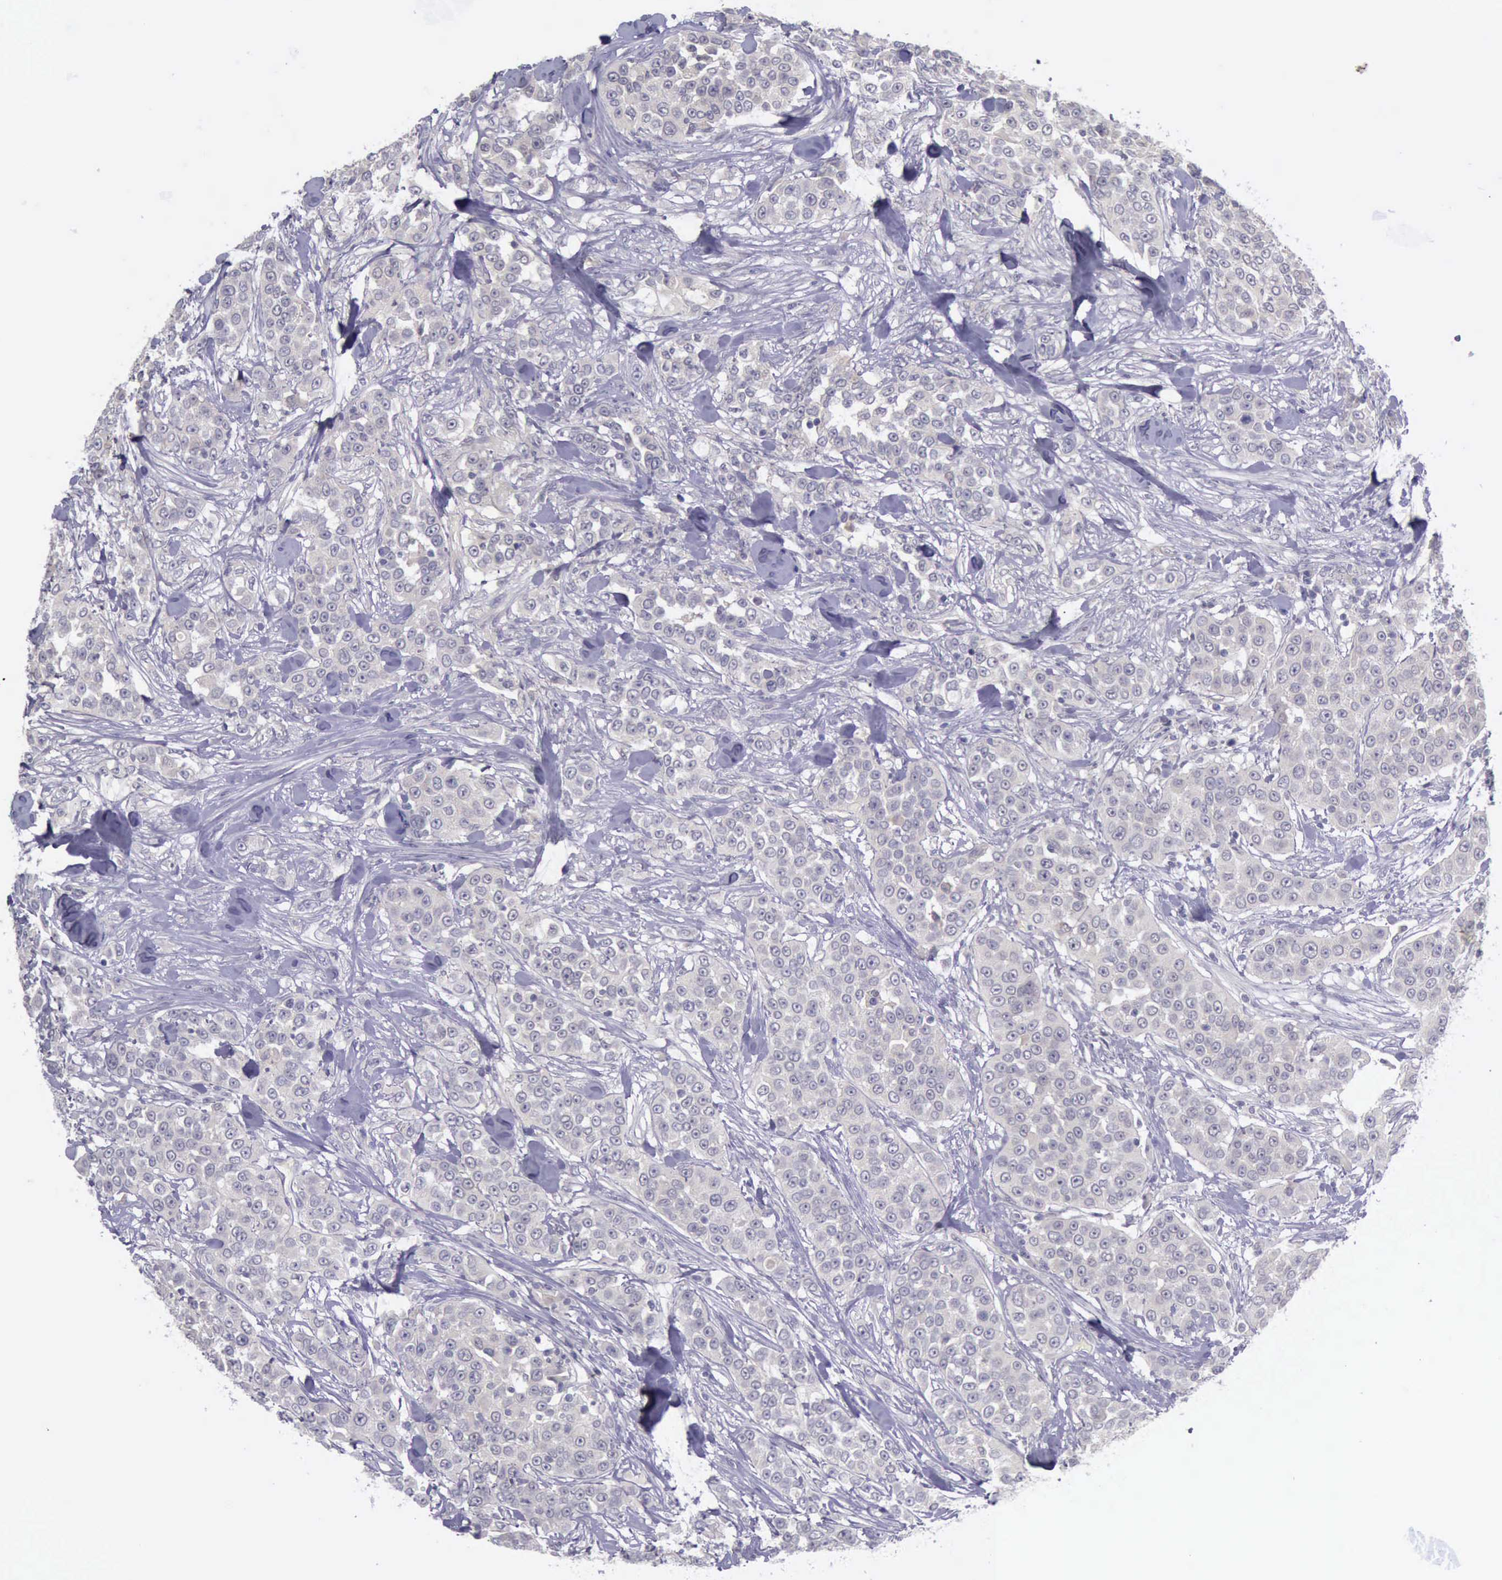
{"staining": {"intensity": "negative", "quantity": "none", "location": "none"}, "tissue": "urothelial cancer", "cell_type": "Tumor cells", "image_type": "cancer", "snomed": [{"axis": "morphology", "description": "Urothelial carcinoma, High grade"}, {"axis": "topography", "description": "Urinary bladder"}], "caption": "Immunohistochemistry (IHC) micrograph of urothelial carcinoma (high-grade) stained for a protein (brown), which demonstrates no staining in tumor cells. The staining was performed using DAB (3,3'-diaminobenzidine) to visualize the protein expression in brown, while the nuclei were stained in blue with hematoxylin (Magnification: 20x).", "gene": "ARNT2", "patient": {"sex": "female", "age": 80}}